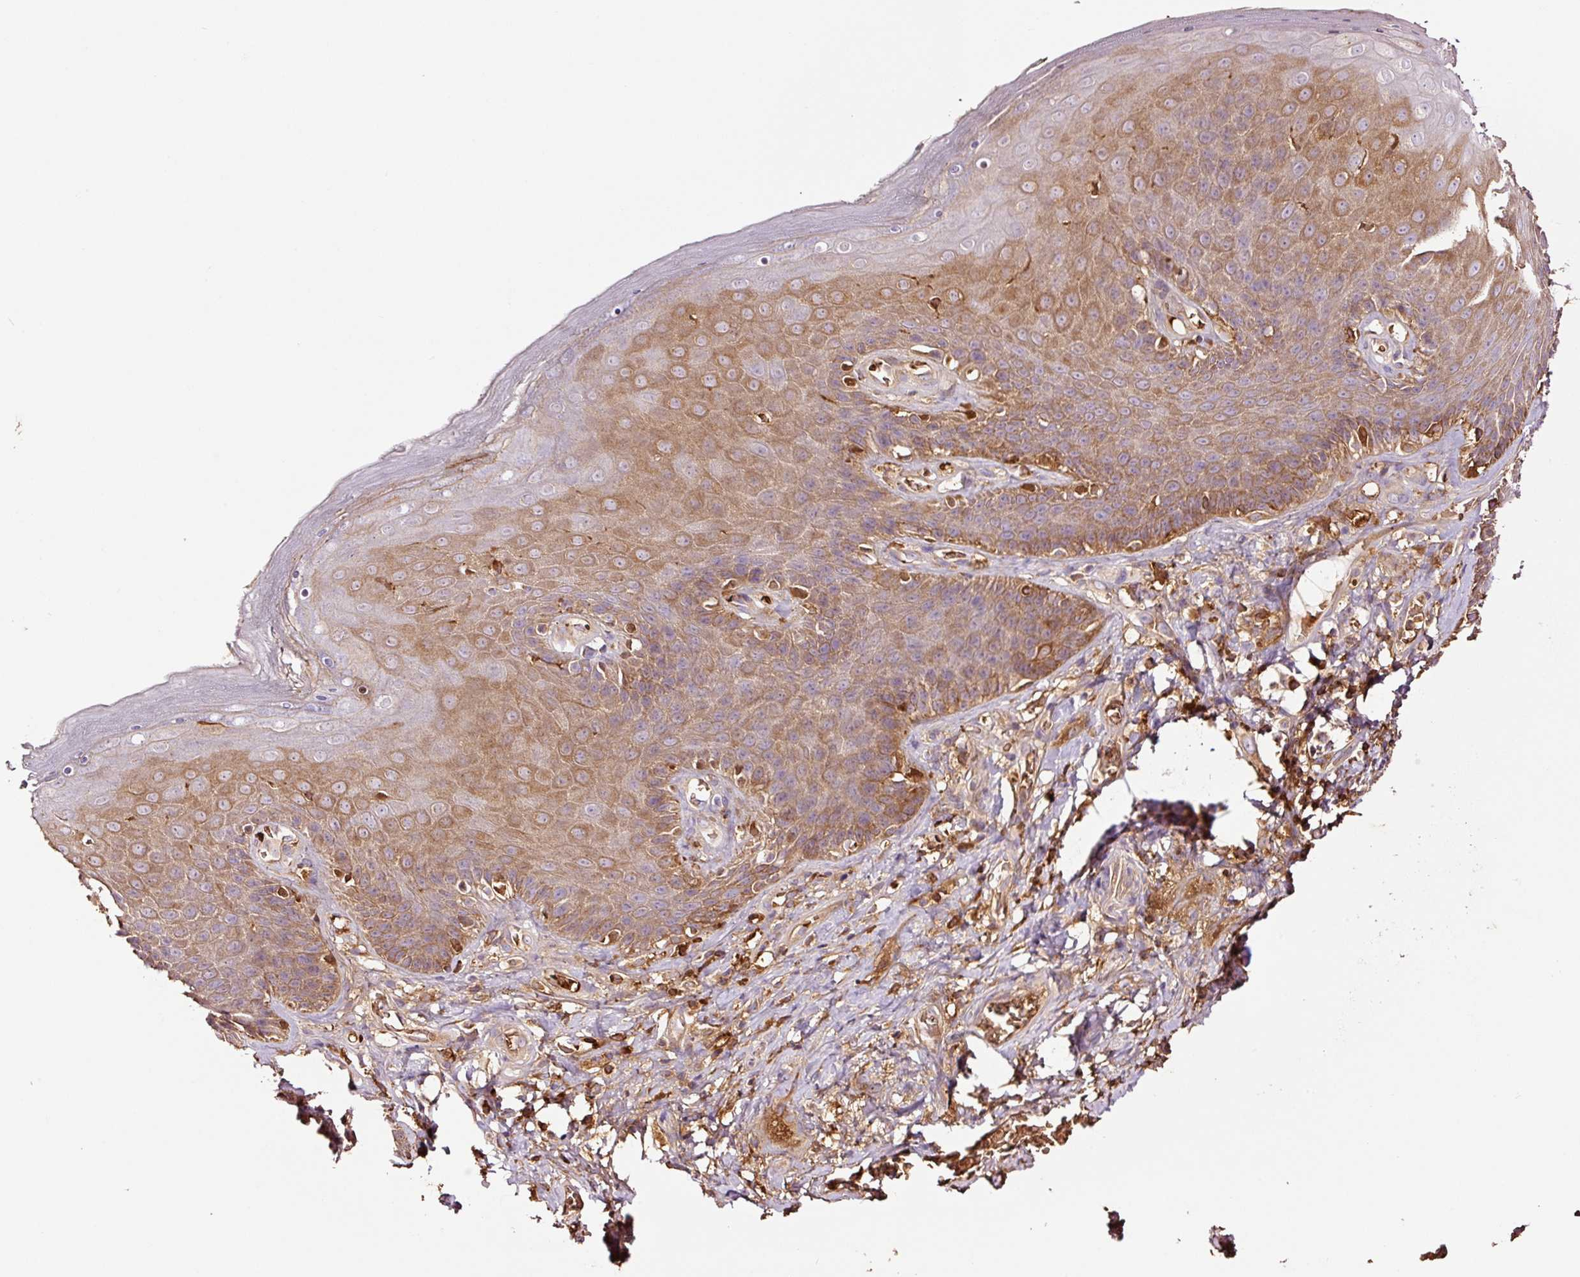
{"staining": {"intensity": "moderate", "quantity": "25%-75%", "location": "cytoplasmic/membranous"}, "tissue": "skin", "cell_type": "Epidermal cells", "image_type": "normal", "snomed": [{"axis": "morphology", "description": "Normal tissue, NOS"}, {"axis": "topography", "description": "Anal"}, {"axis": "topography", "description": "Peripheral nerve tissue"}], "caption": "Immunohistochemistry histopathology image of normal human skin stained for a protein (brown), which reveals medium levels of moderate cytoplasmic/membranous positivity in approximately 25%-75% of epidermal cells.", "gene": "PGLYRP2", "patient": {"sex": "male", "age": 53}}